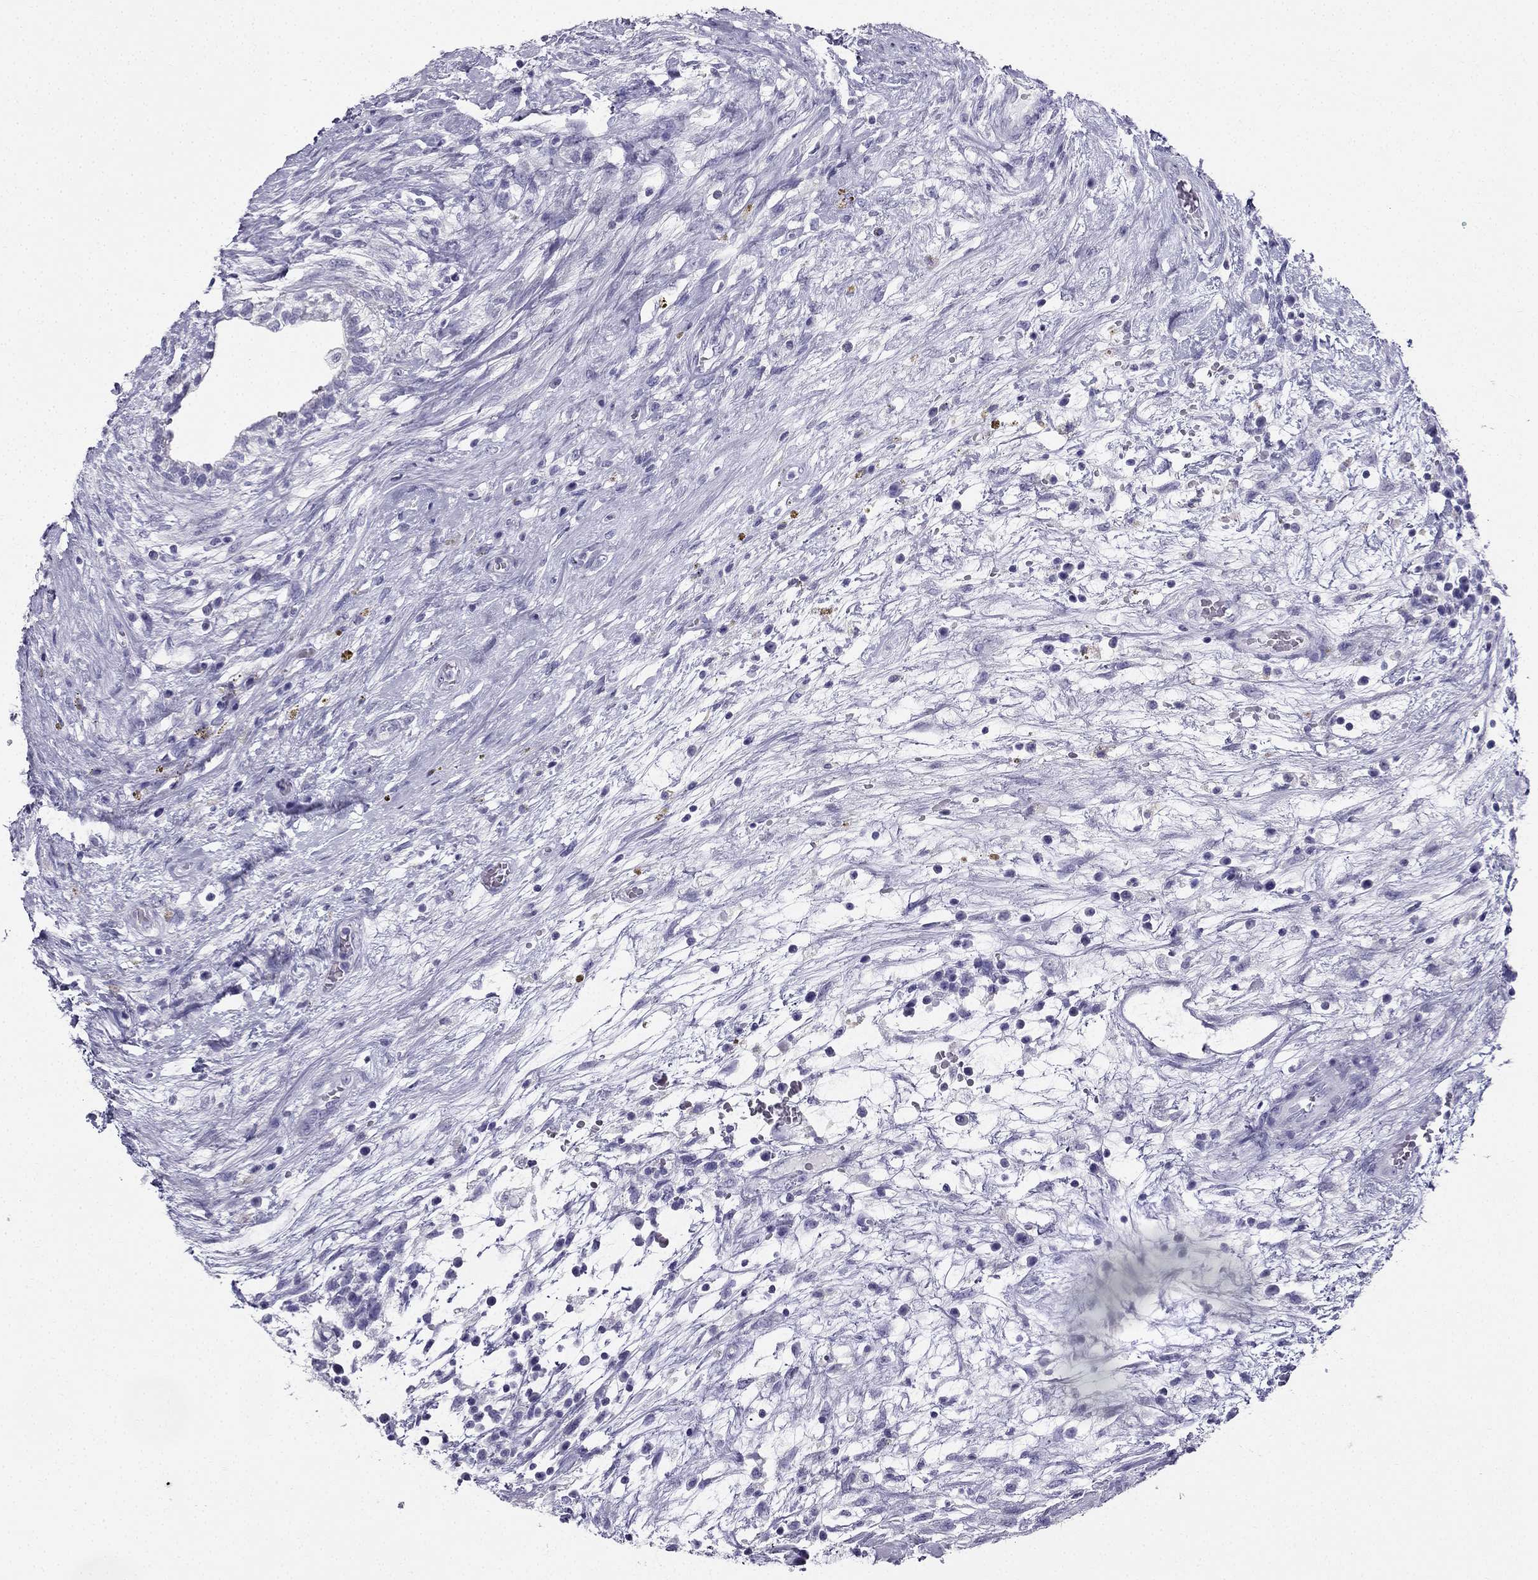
{"staining": {"intensity": "negative", "quantity": "none", "location": "none"}, "tissue": "testis cancer", "cell_type": "Tumor cells", "image_type": "cancer", "snomed": [{"axis": "morphology", "description": "Normal tissue, NOS"}, {"axis": "morphology", "description": "Carcinoma, Embryonal, NOS"}, {"axis": "topography", "description": "Testis"}, {"axis": "topography", "description": "Epididymis"}], "caption": "The photomicrograph shows no staining of tumor cells in testis cancer. (IHC, brightfield microscopy, high magnification).", "gene": "TFF3", "patient": {"sex": "male", "age": 32}}